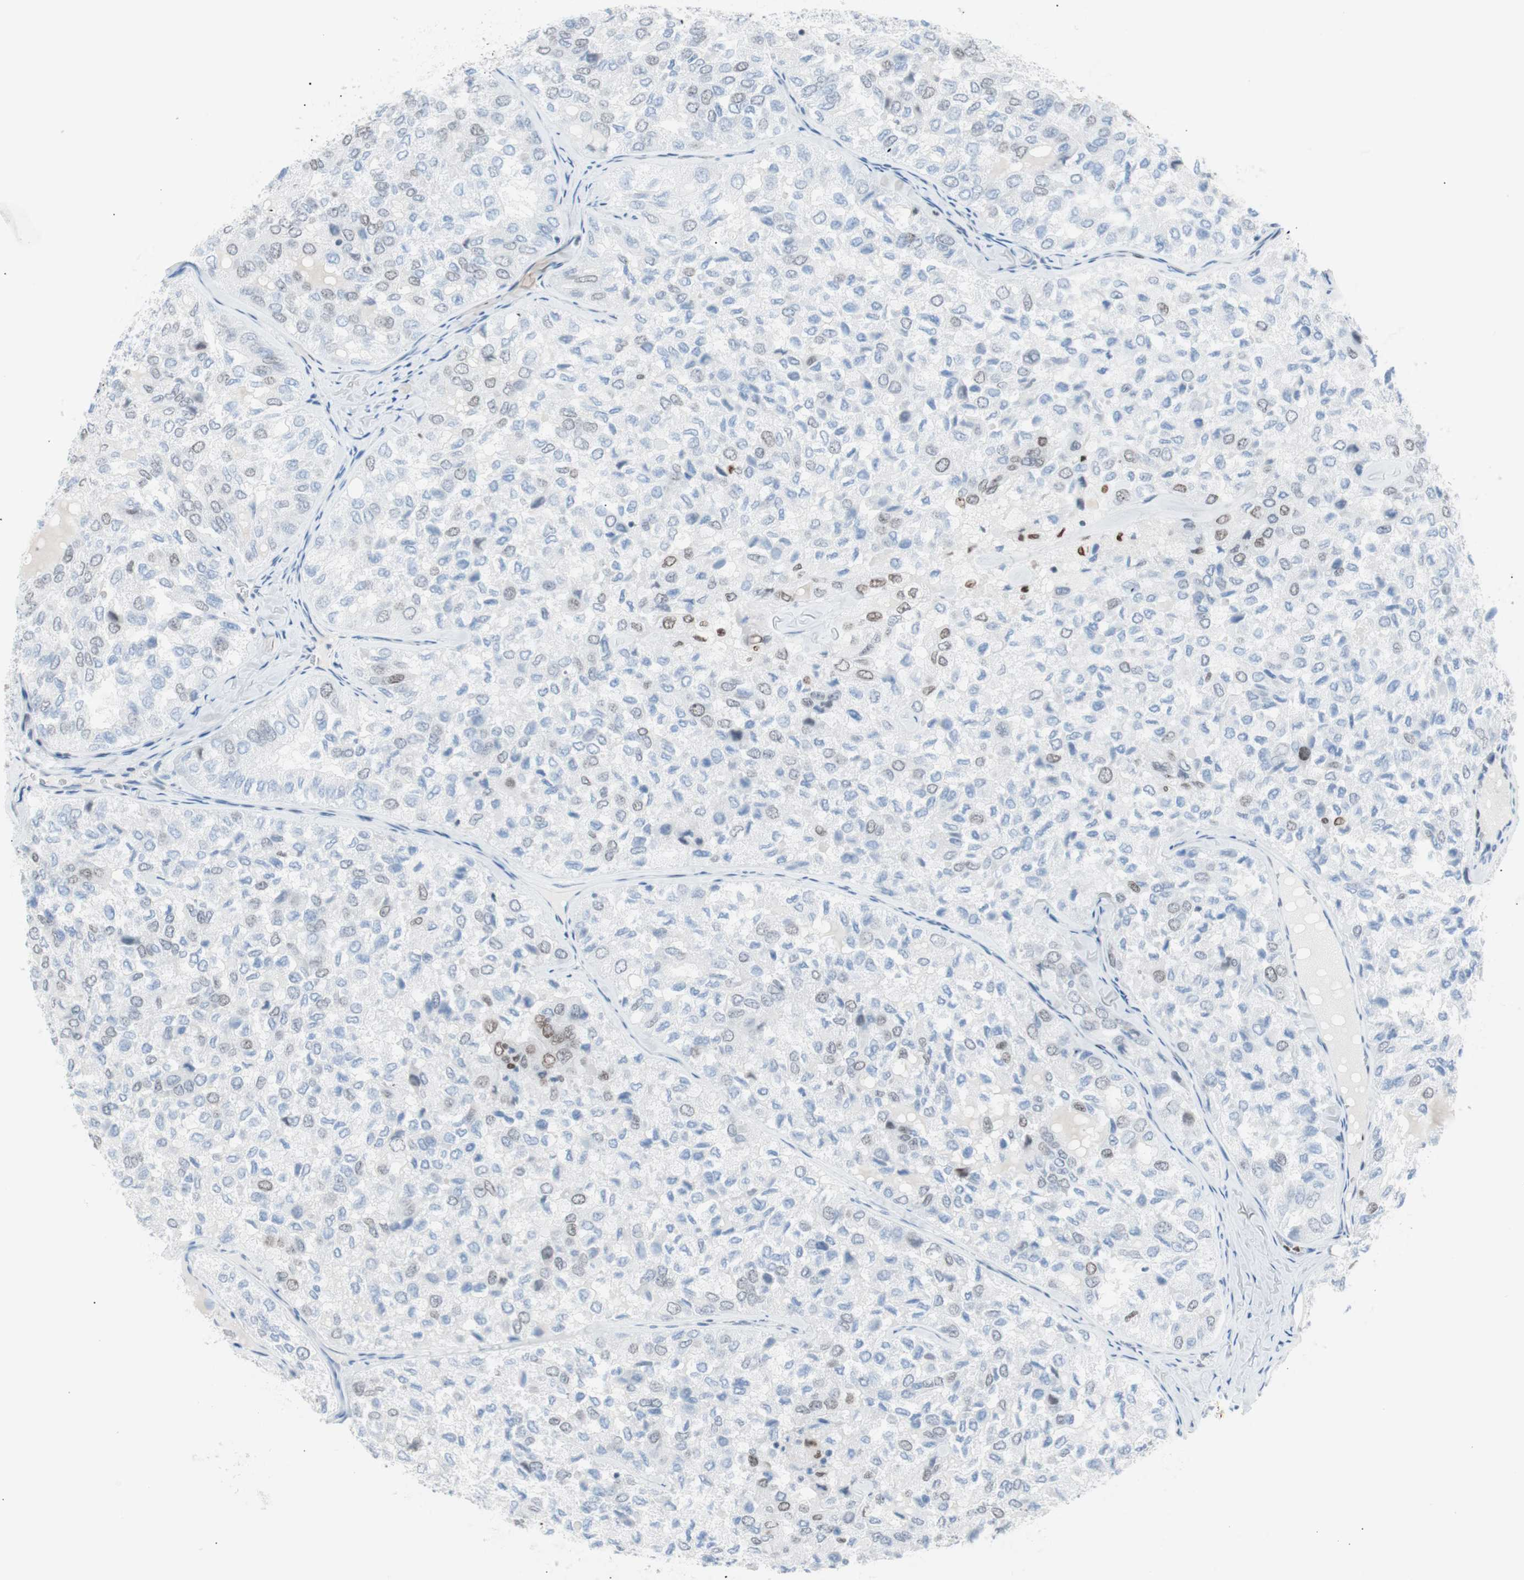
{"staining": {"intensity": "weak", "quantity": "<25%", "location": "nuclear"}, "tissue": "thyroid cancer", "cell_type": "Tumor cells", "image_type": "cancer", "snomed": [{"axis": "morphology", "description": "Follicular adenoma carcinoma, NOS"}, {"axis": "topography", "description": "Thyroid gland"}], "caption": "Human thyroid cancer (follicular adenoma carcinoma) stained for a protein using immunohistochemistry (IHC) reveals no expression in tumor cells.", "gene": "CEBPB", "patient": {"sex": "male", "age": 75}}